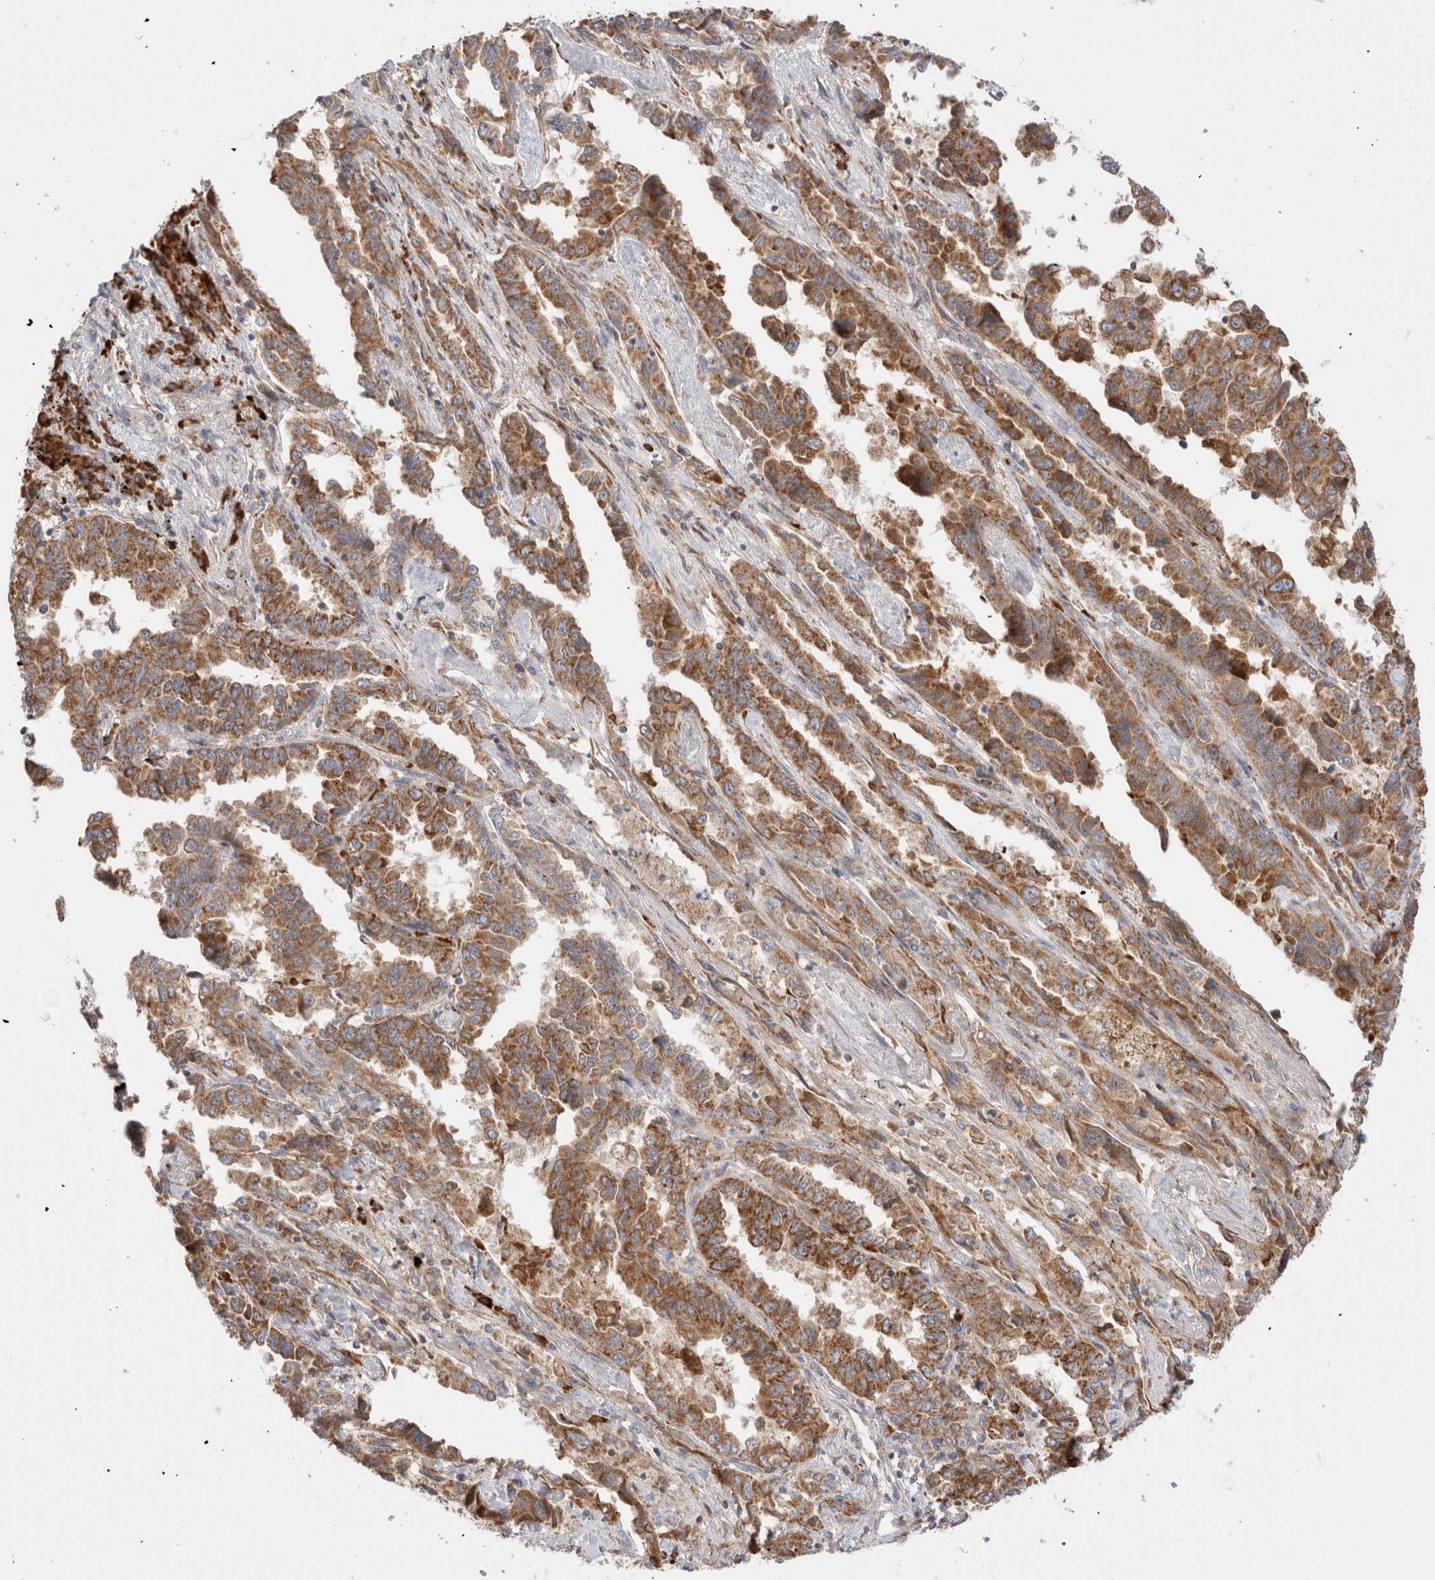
{"staining": {"intensity": "moderate", "quantity": ">75%", "location": "cytoplasmic/membranous"}, "tissue": "lung cancer", "cell_type": "Tumor cells", "image_type": "cancer", "snomed": [{"axis": "morphology", "description": "Adenocarcinoma, NOS"}, {"axis": "topography", "description": "Lung"}], "caption": "Immunohistochemistry micrograph of human adenocarcinoma (lung) stained for a protein (brown), which exhibits medium levels of moderate cytoplasmic/membranous staining in approximately >75% of tumor cells.", "gene": "UTS2B", "patient": {"sex": "female", "age": 51}}